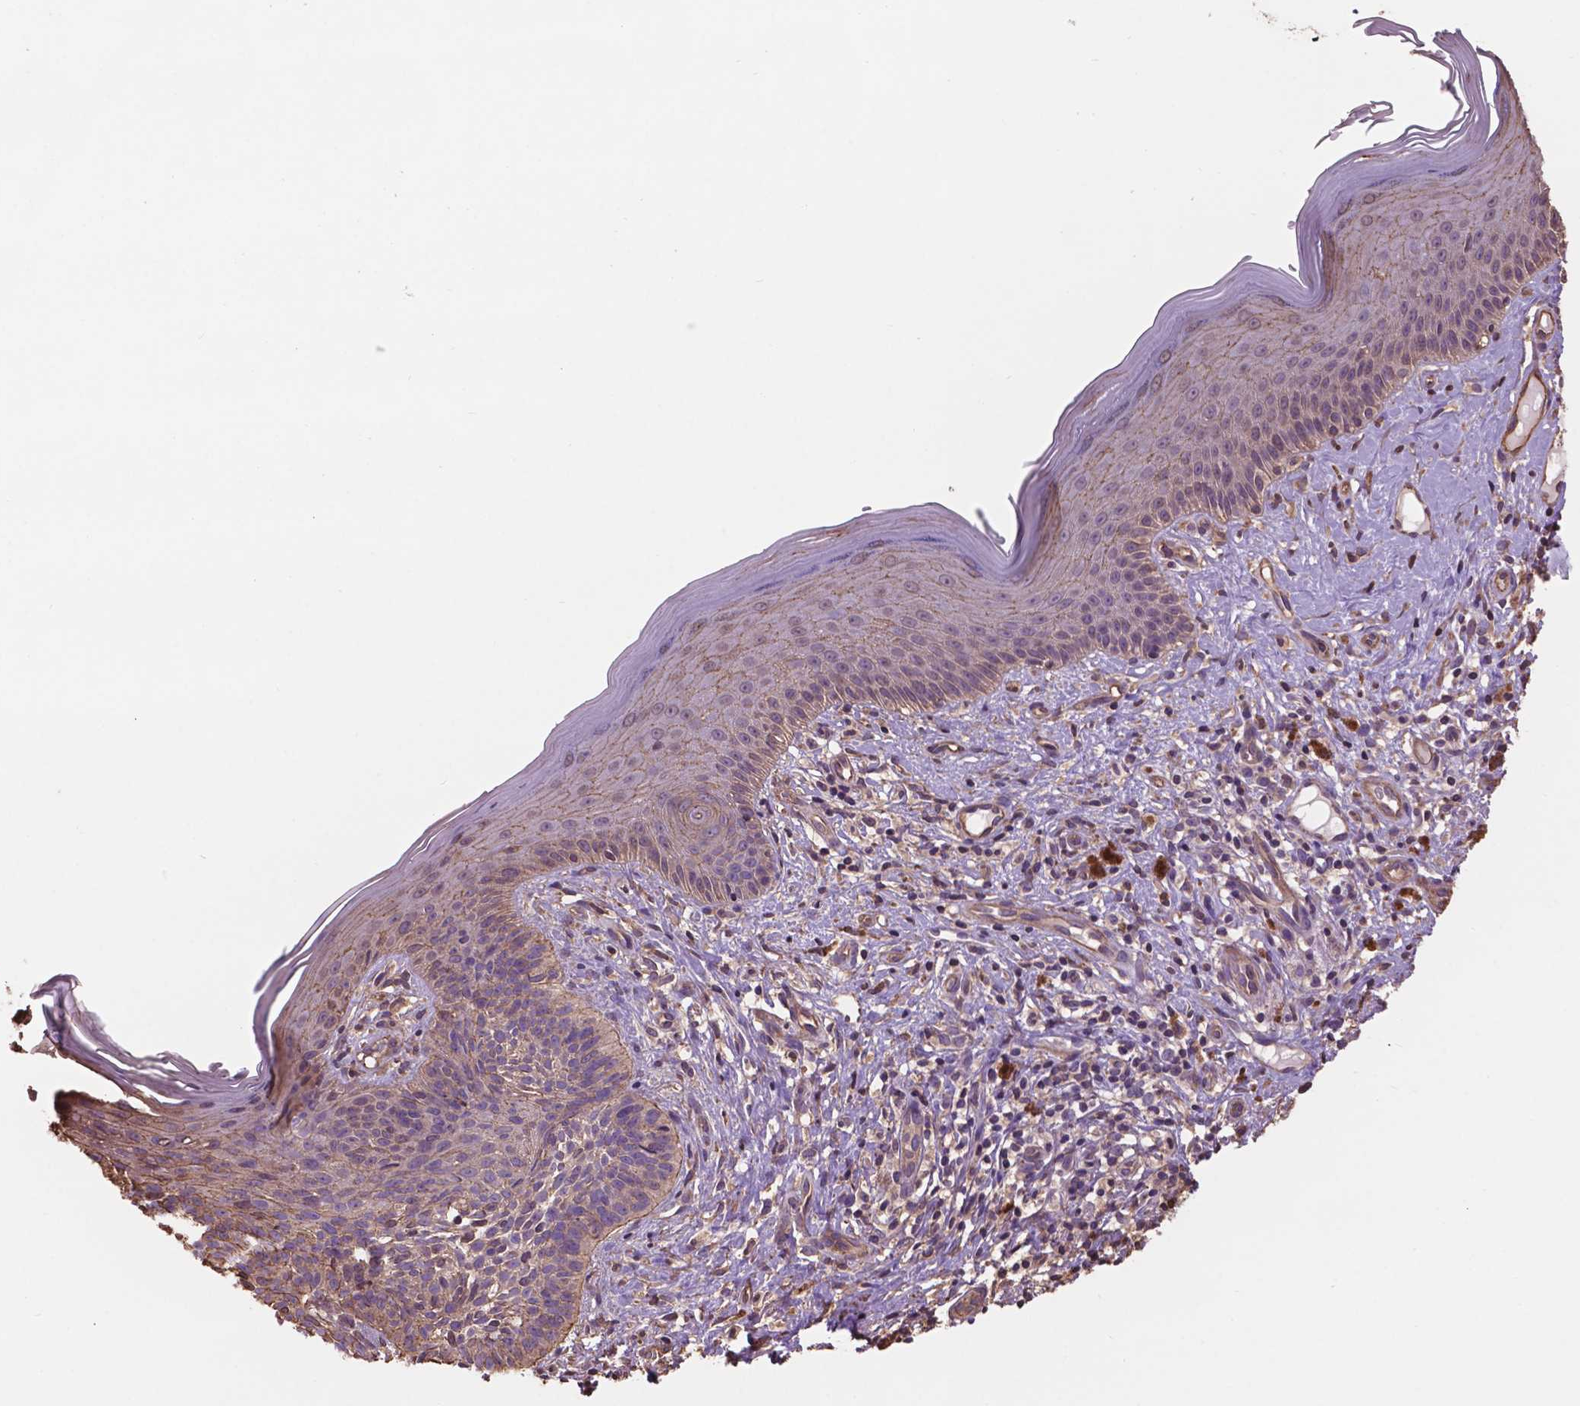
{"staining": {"intensity": "negative", "quantity": "none", "location": "none"}, "tissue": "skin cancer", "cell_type": "Tumor cells", "image_type": "cancer", "snomed": [{"axis": "morphology", "description": "Basal cell carcinoma"}, {"axis": "topography", "description": "Skin"}], "caption": "Micrograph shows no protein expression in tumor cells of skin basal cell carcinoma tissue.", "gene": "NIPA2", "patient": {"sex": "male", "age": 79}}